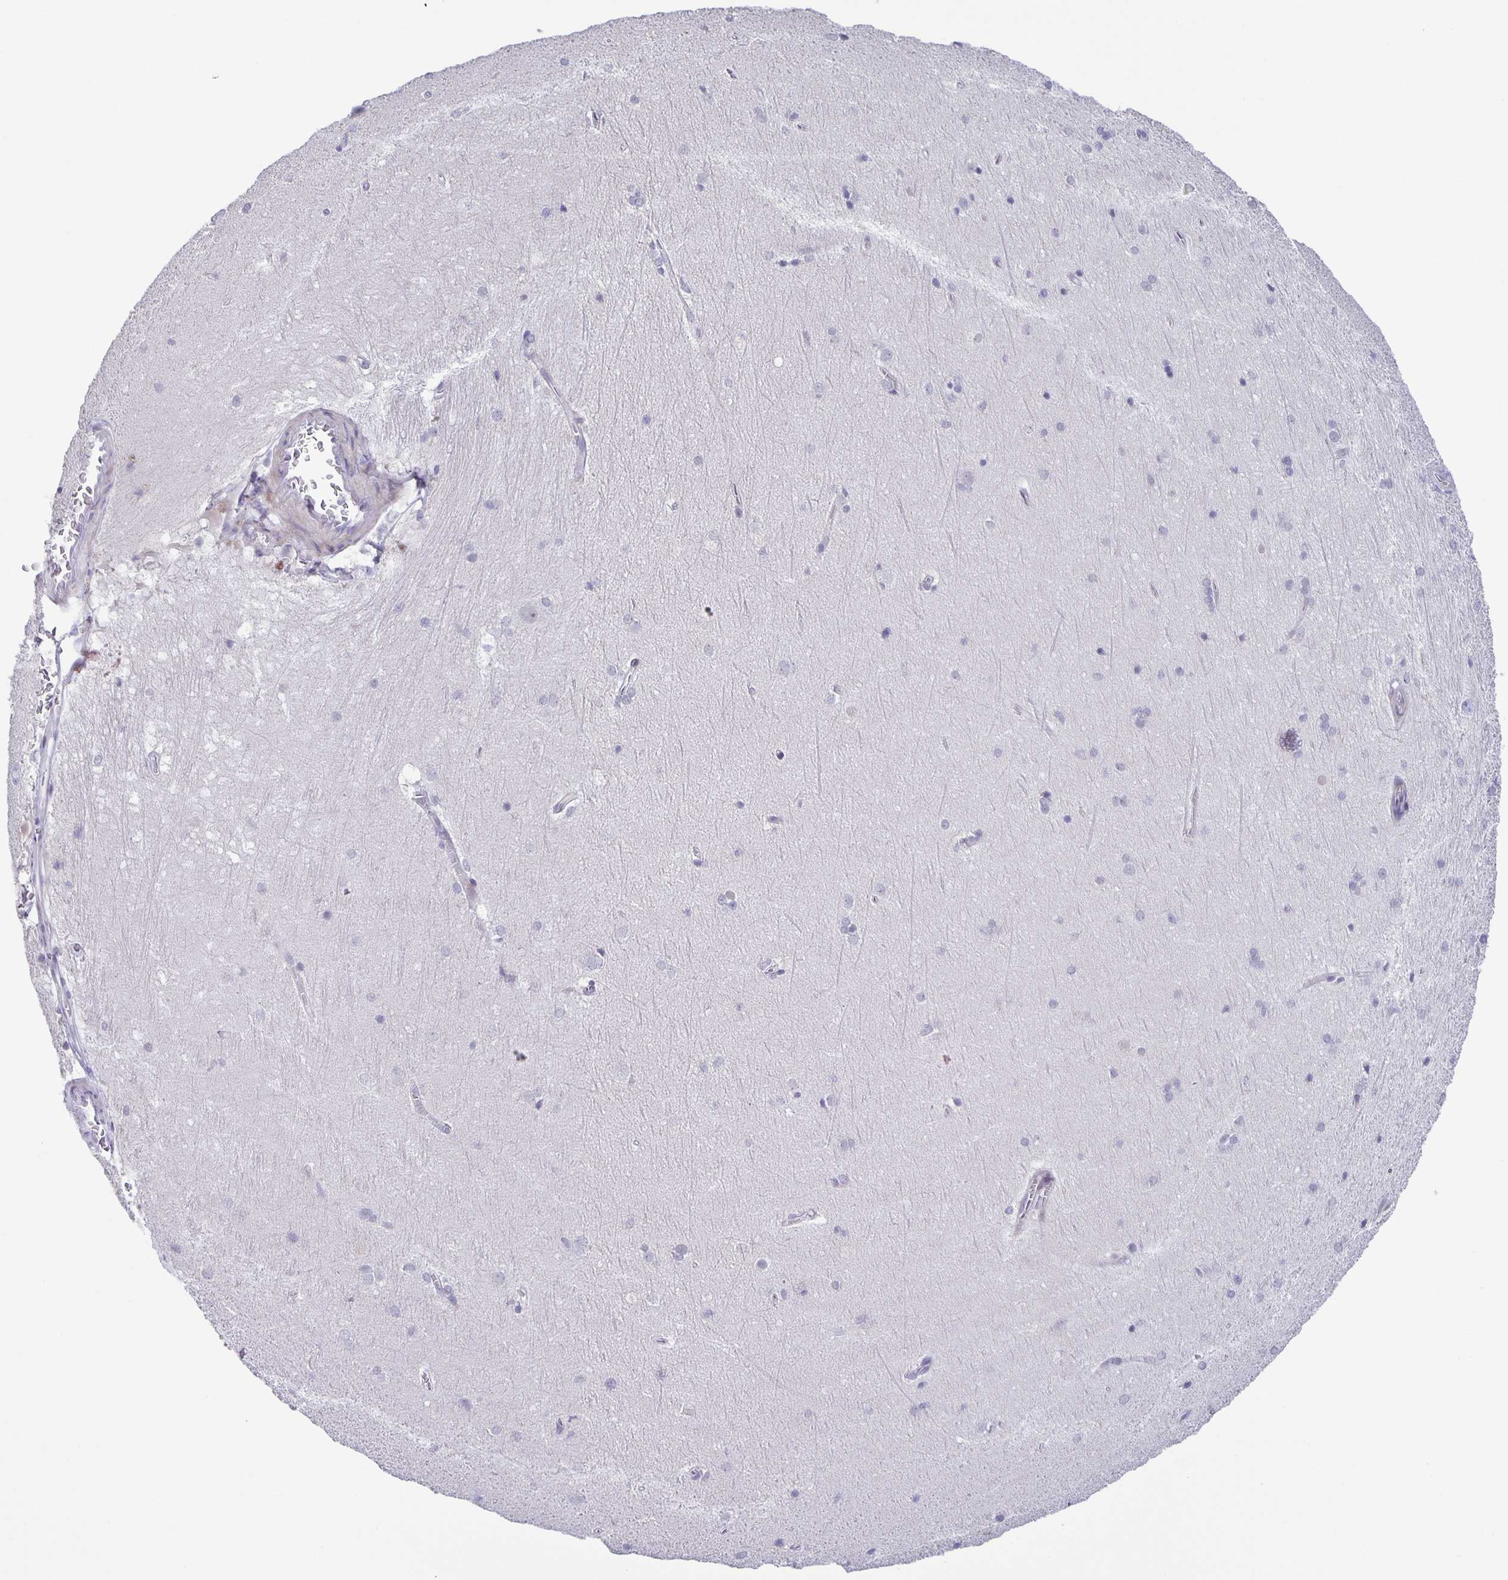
{"staining": {"intensity": "negative", "quantity": "none", "location": "none"}, "tissue": "hippocampus", "cell_type": "Glial cells", "image_type": "normal", "snomed": [{"axis": "morphology", "description": "Normal tissue, NOS"}, {"axis": "topography", "description": "Cerebral cortex"}, {"axis": "topography", "description": "Hippocampus"}], "caption": "This is an immunohistochemistry (IHC) histopathology image of benign hippocampus. There is no staining in glial cells.", "gene": "PHRF1", "patient": {"sex": "female", "age": 19}}